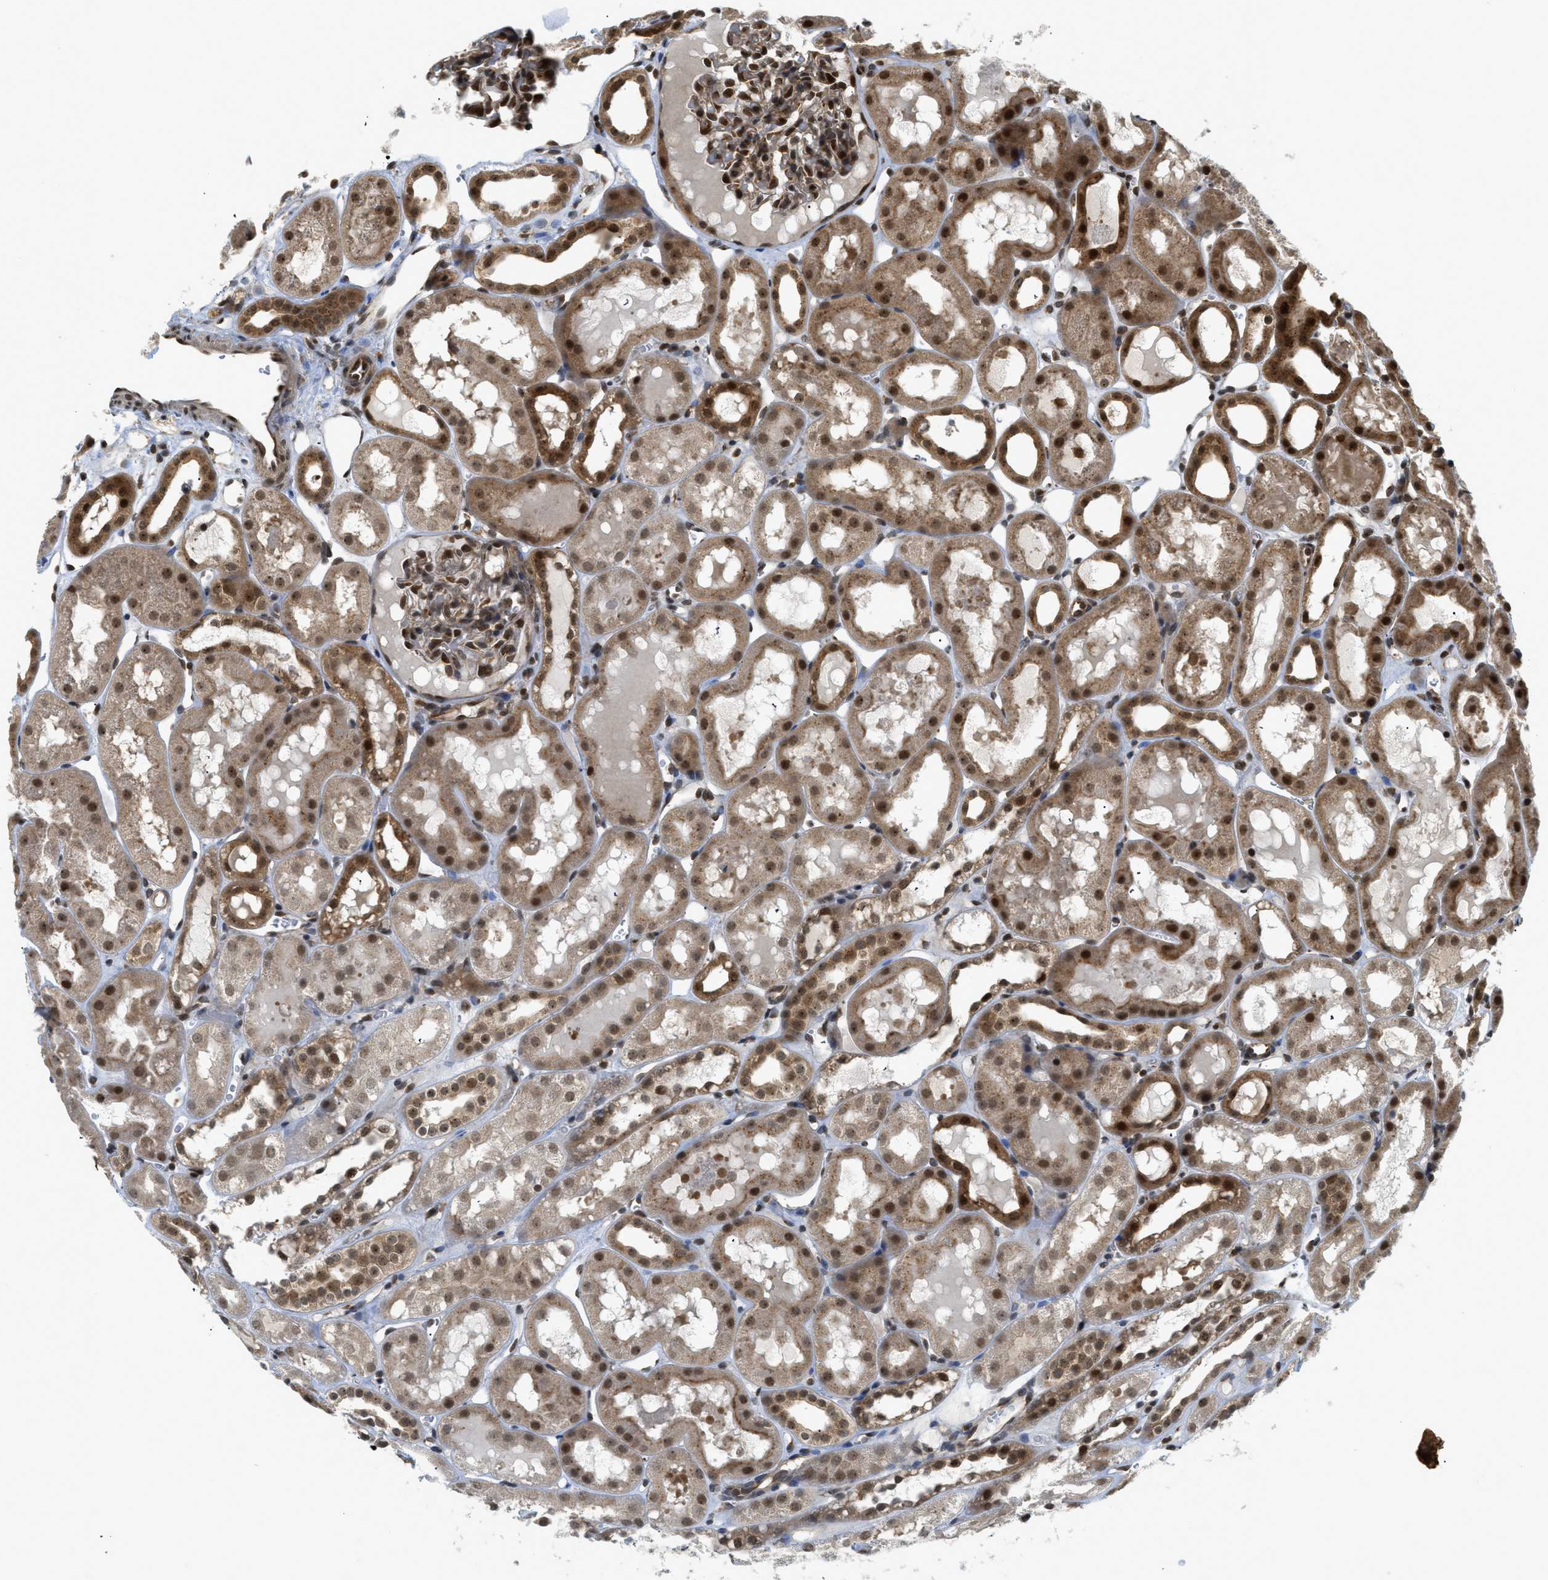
{"staining": {"intensity": "strong", "quantity": "25%-75%", "location": "cytoplasmic/membranous,nuclear"}, "tissue": "kidney", "cell_type": "Cells in glomeruli", "image_type": "normal", "snomed": [{"axis": "morphology", "description": "Normal tissue, NOS"}, {"axis": "topography", "description": "Kidney"}, {"axis": "topography", "description": "Urinary bladder"}], "caption": "Protein staining of normal kidney exhibits strong cytoplasmic/membranous,nuclear positivity in about 25%-75% of cells in glomeruli. (DAB IHC, brown staining for protein, blue staining for nuclei).", "gene": "TACC1", "patient": {"sex": "male", "age": 16}}